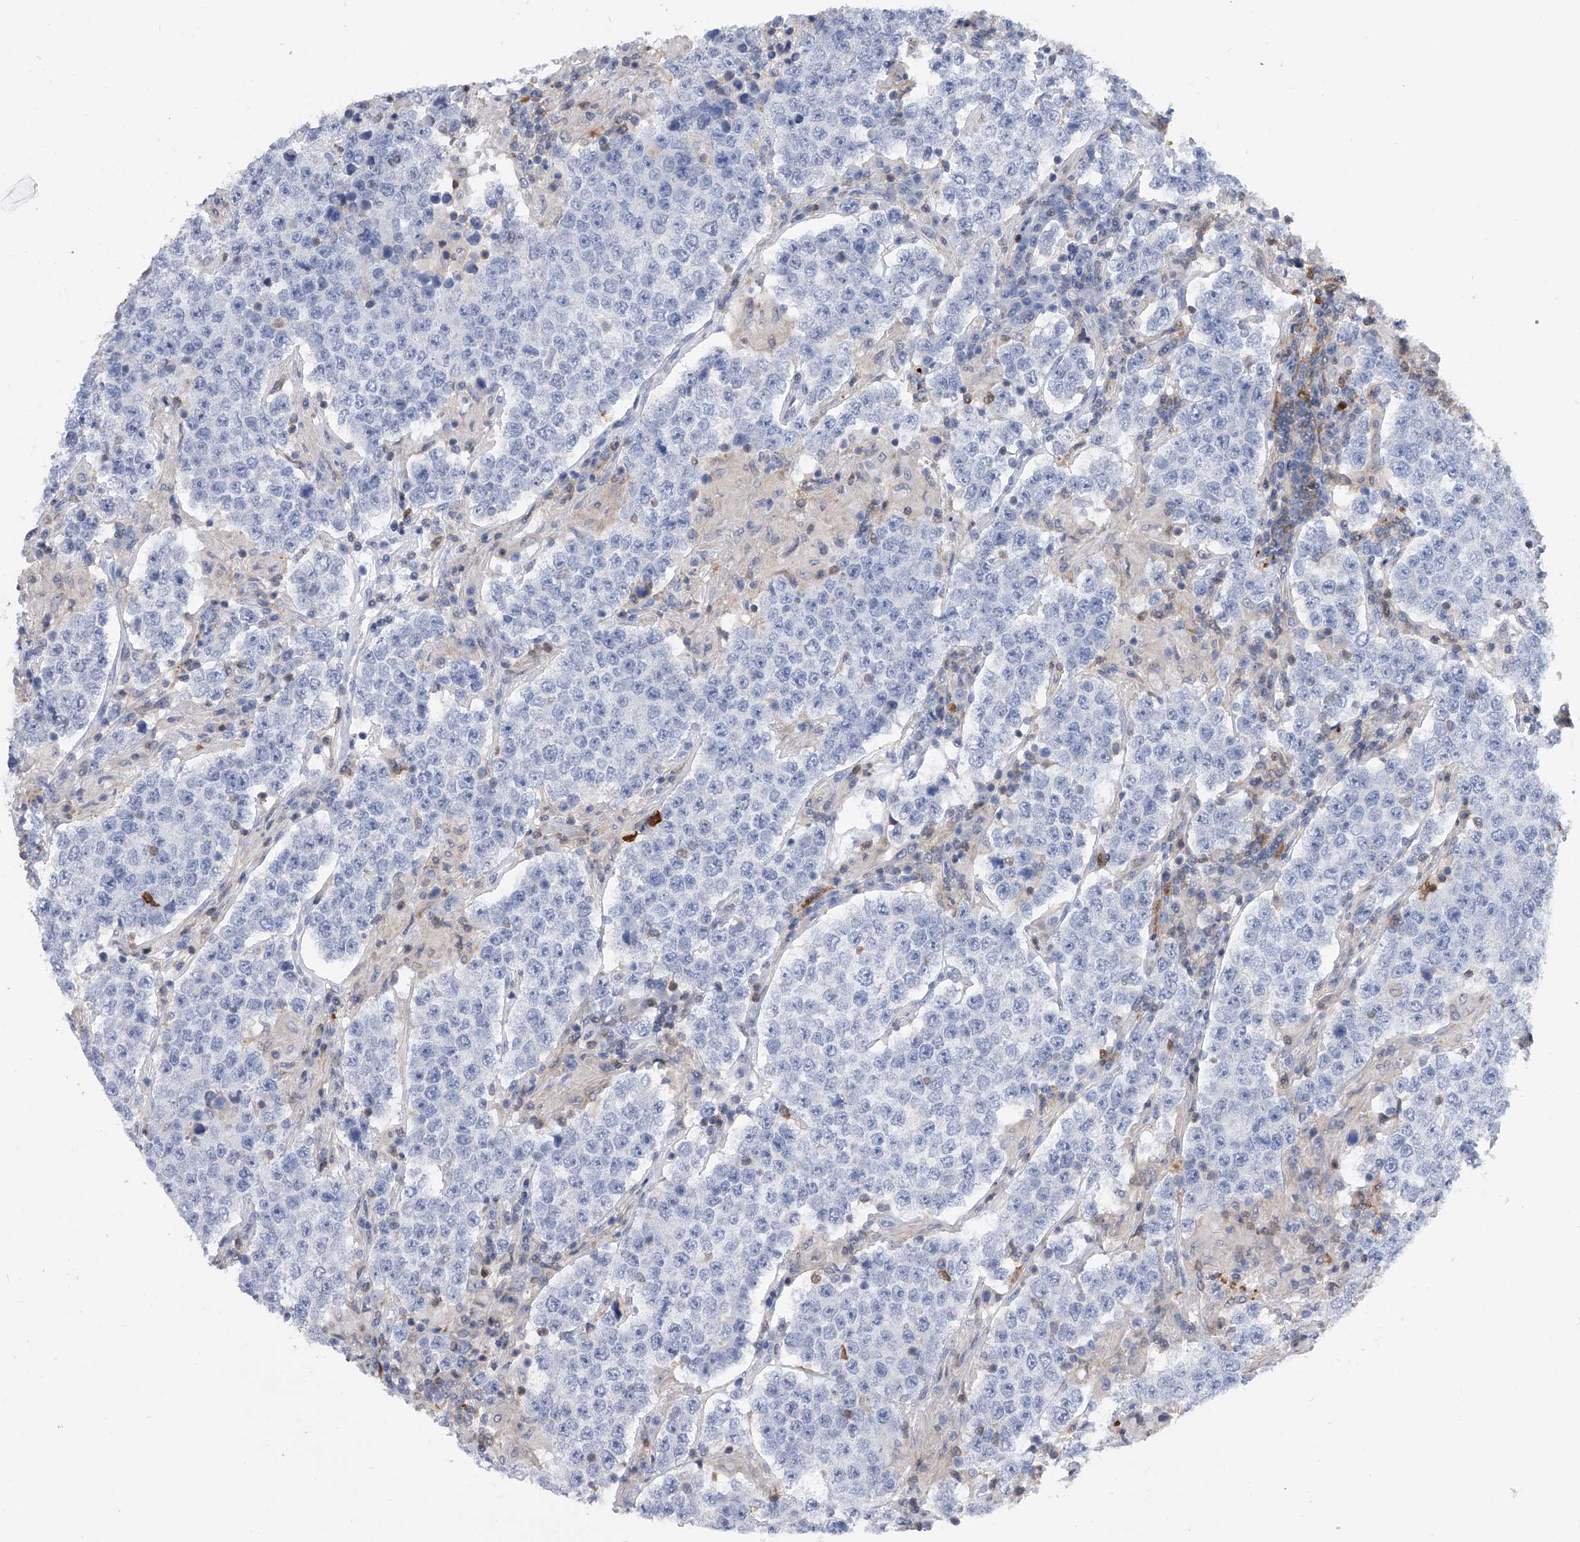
{"staining": {"intensity": "negative", "quantity": "none", "location": "none"}, "tissue": "testis cancer", "cell_type": "Tumor cells", "image_type": "cancer", "snomed": [{"axis": "morphology", "description": "Normal tissue, NOS"}, {"axis": "morphology", "description": "Urothelial carcinoma, High grade"}, {"axis": "morphology", "description": "Seminoma, NOS"}, {"axis": "morphology", "description": "Carcinoma, Embryonal, NOS"}, {"axis": "topography", "description": "Urinary bladder"}, {"axis": "topography", "description": "Testis"}], "caption": "High magnification brightfield microscopy of testis cancer (embryonal carcinoma) stained with DAB (3,3'-diaminobenzidine) (brown) and counterstained with hematoxylin (blue): tumor cells show no significant staining. Nuclei are stained in blue.", "gene": "SERPINB9", "patient": {"sex": "male", "age": 41}}